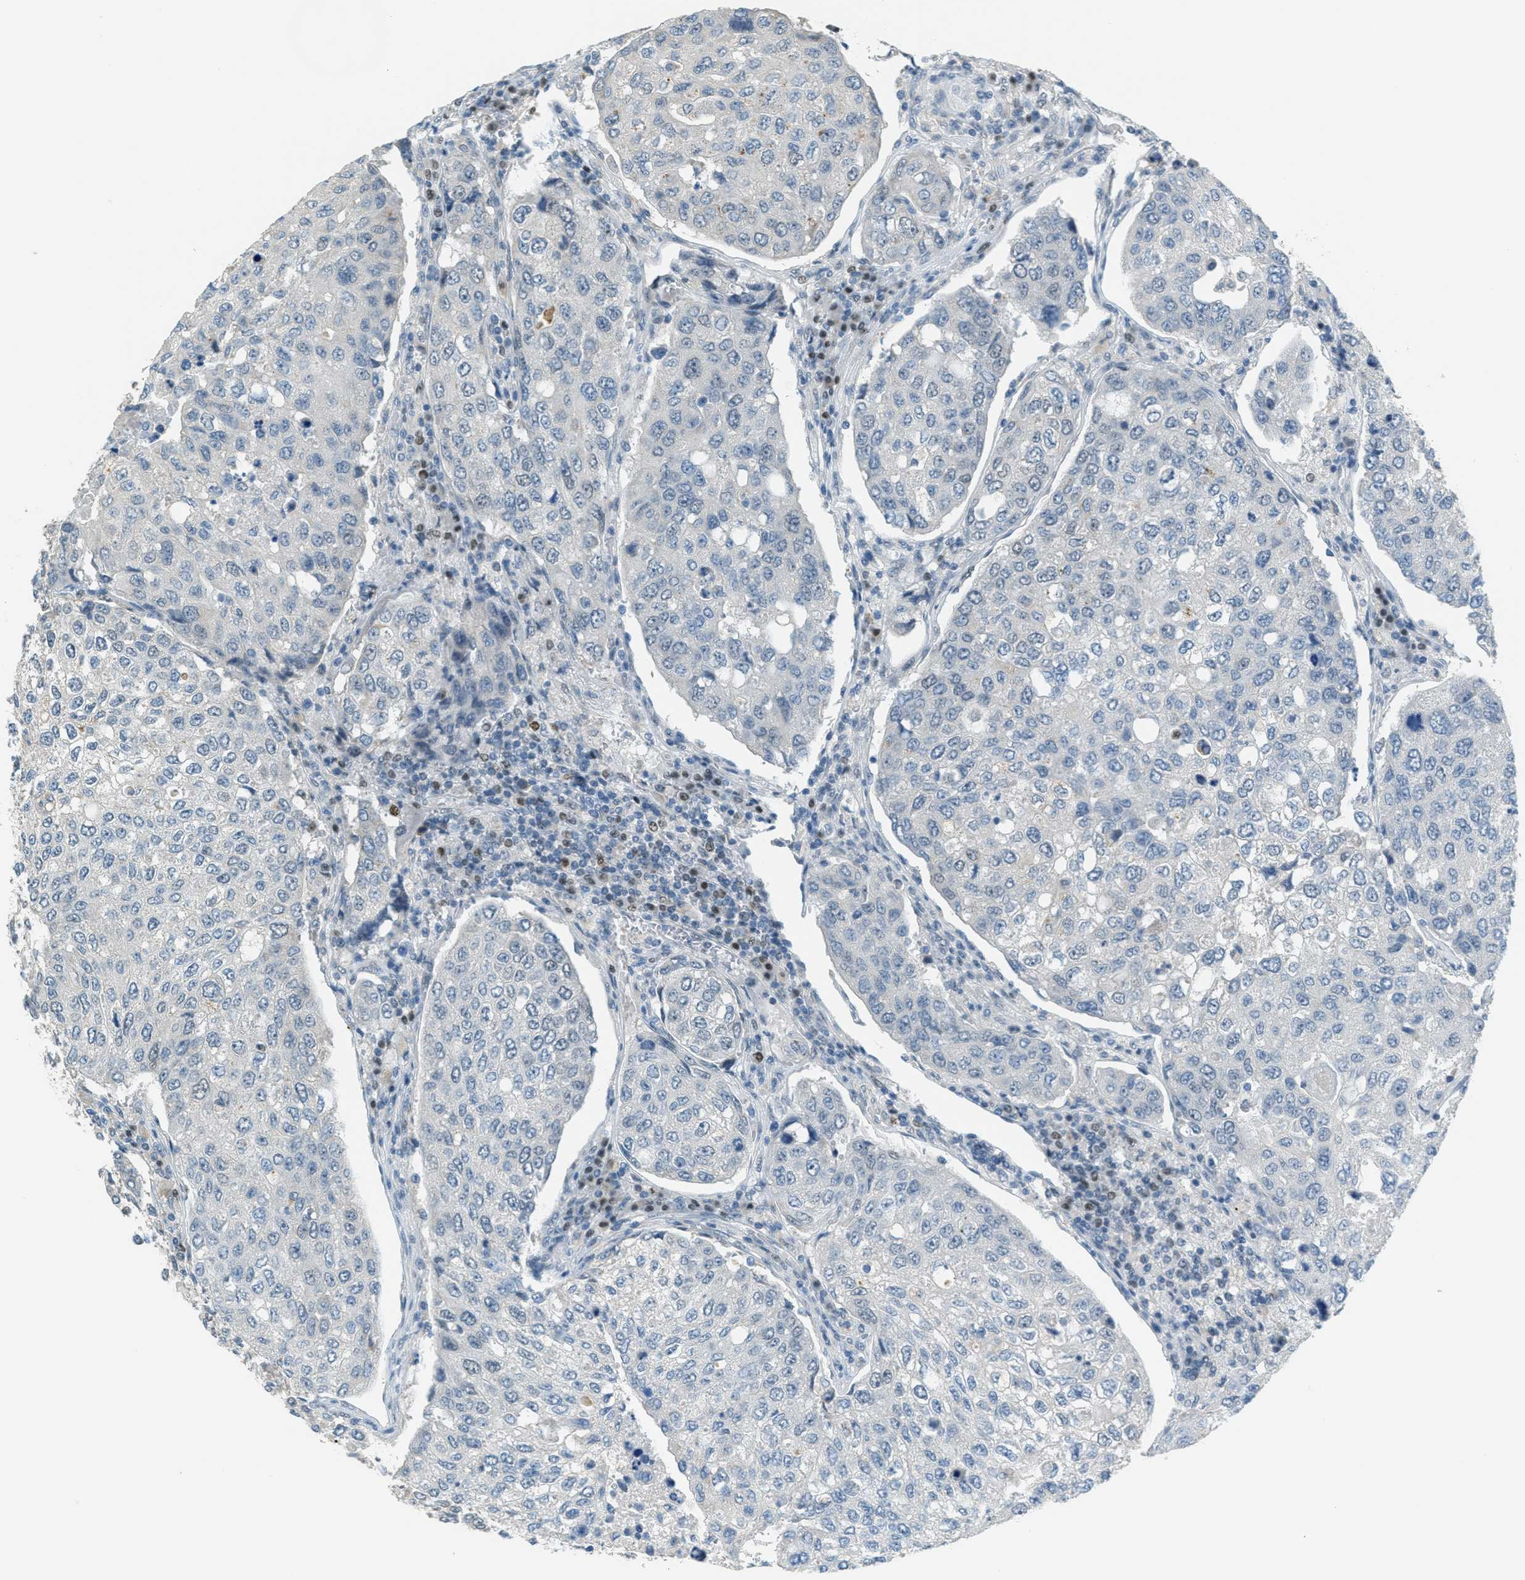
{"staining": {"intensity": "negative", "quantity": "none", "location": "none"}, "tissue": "urothelial cancer", "cell_type": "Tumor cells", "image_type": "cancer", "snomed": [{"axis": "morphology", "description": "Urothelial carcinoma, High grade"}, {"axis": "topography", "description": "Lymph node"}, {"axis": "topography", "description": "Urinary bladder"}], "caption": "There is no significant positivity in tumor cells of urothelial cancer.", "gene": "TCF3", "patient": {"sex": "male", "age": 51}}